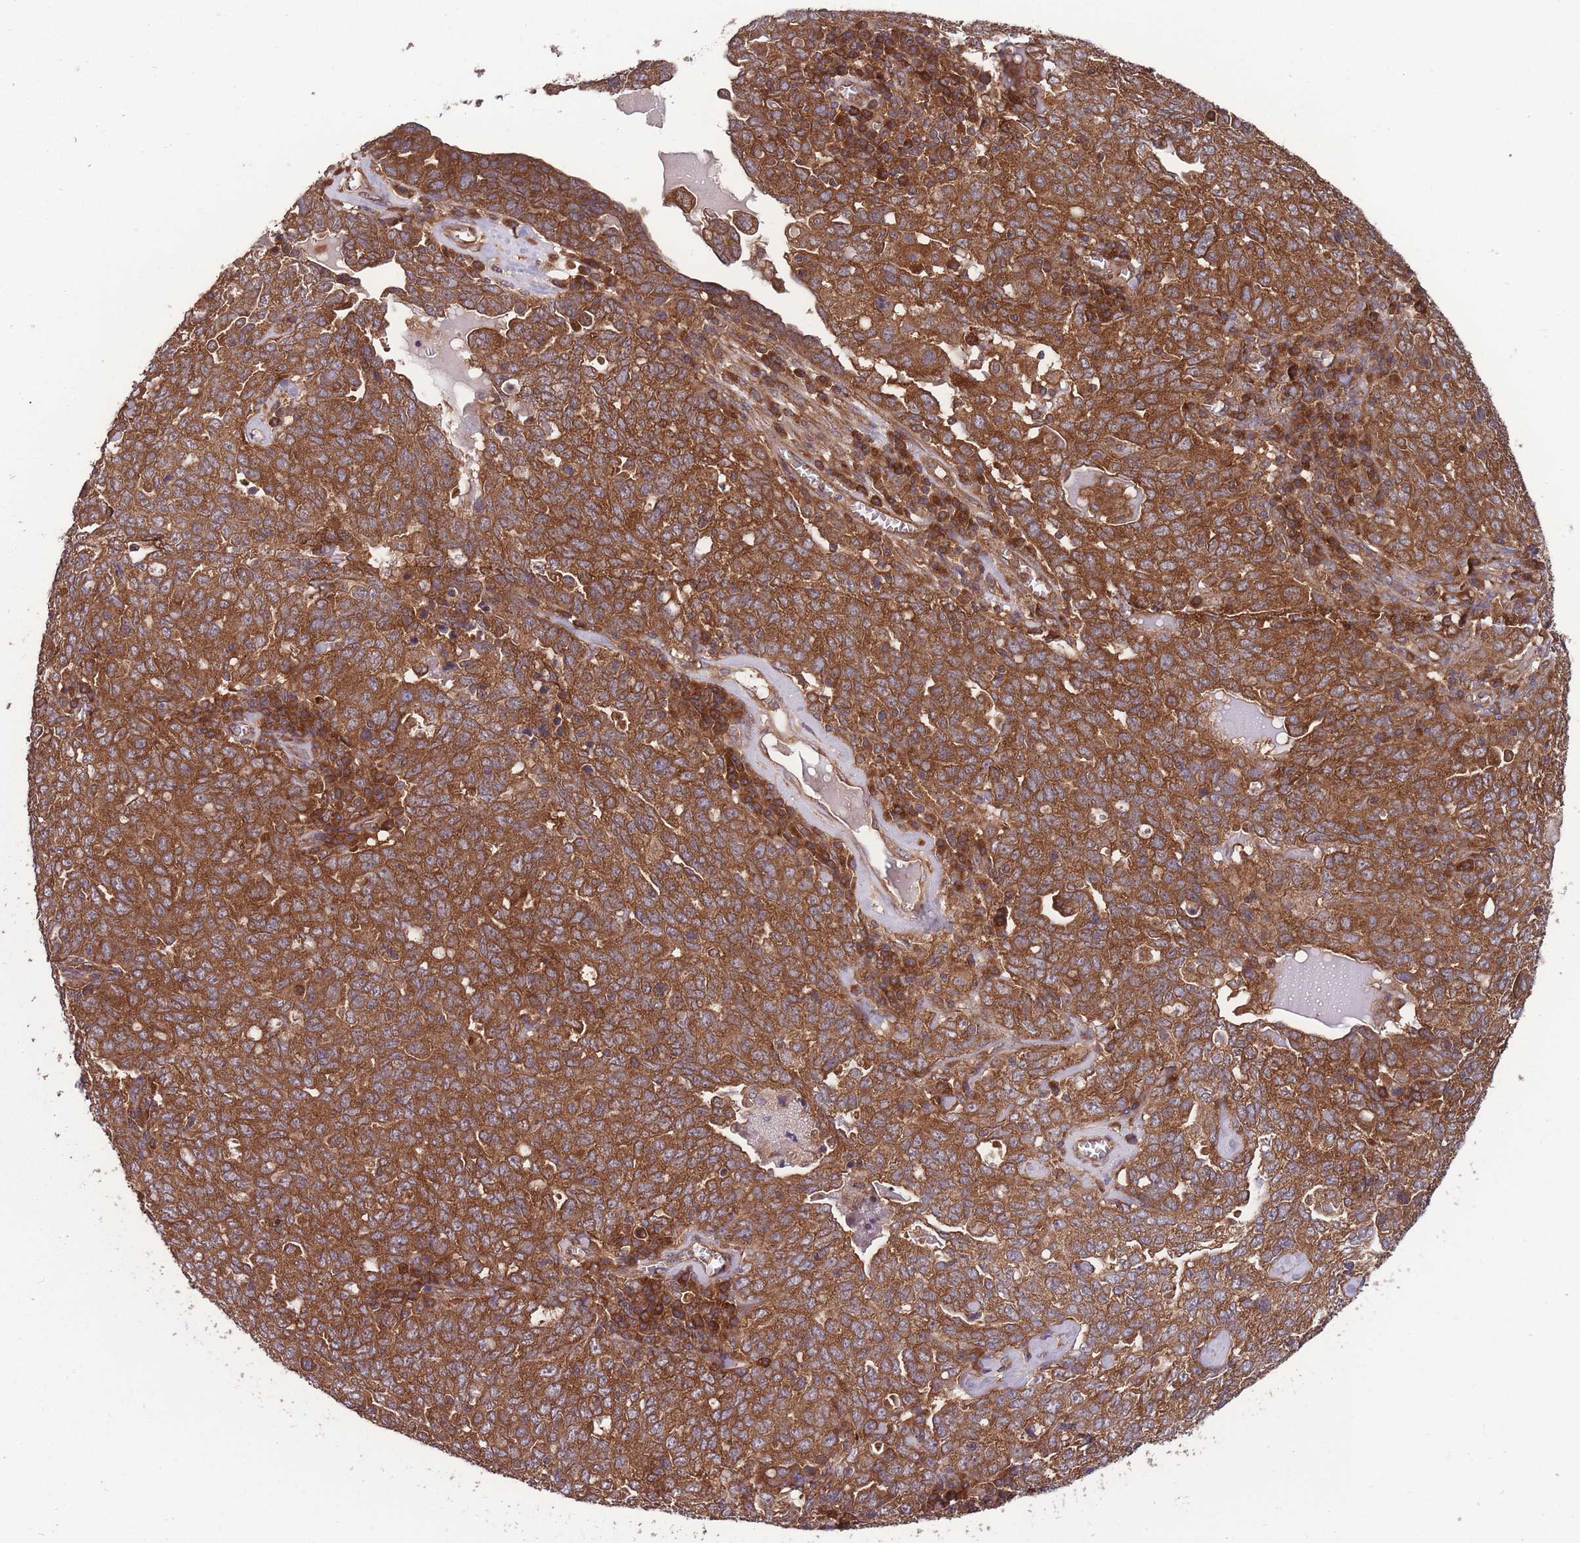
{"staining": {"intensity": "strong", "quantity": ">75%", "location": "cytoplasmic/membranous"}, "tissue": "ovarian cancer", "cell_type": "Tumor cells", "image_type": "cancer", "snomed": [{"axis": "morphology", "description": "Carcinoma, endometroid"}, {"axis": "topography", "description": "Ovary"}], "caption": "Endometroid carcinoma (ovarian) was stained to show a protein in brown. There is high levels of strong cytoplasmic/membranous positivity in about >75% of tumor cells. (DAB (3,3'-diaminobenzidine) = brown stain, brightfield microscopy at high magnification).", "gene": "ZPR1", "patient": {"sex": "female", "age": 62}}